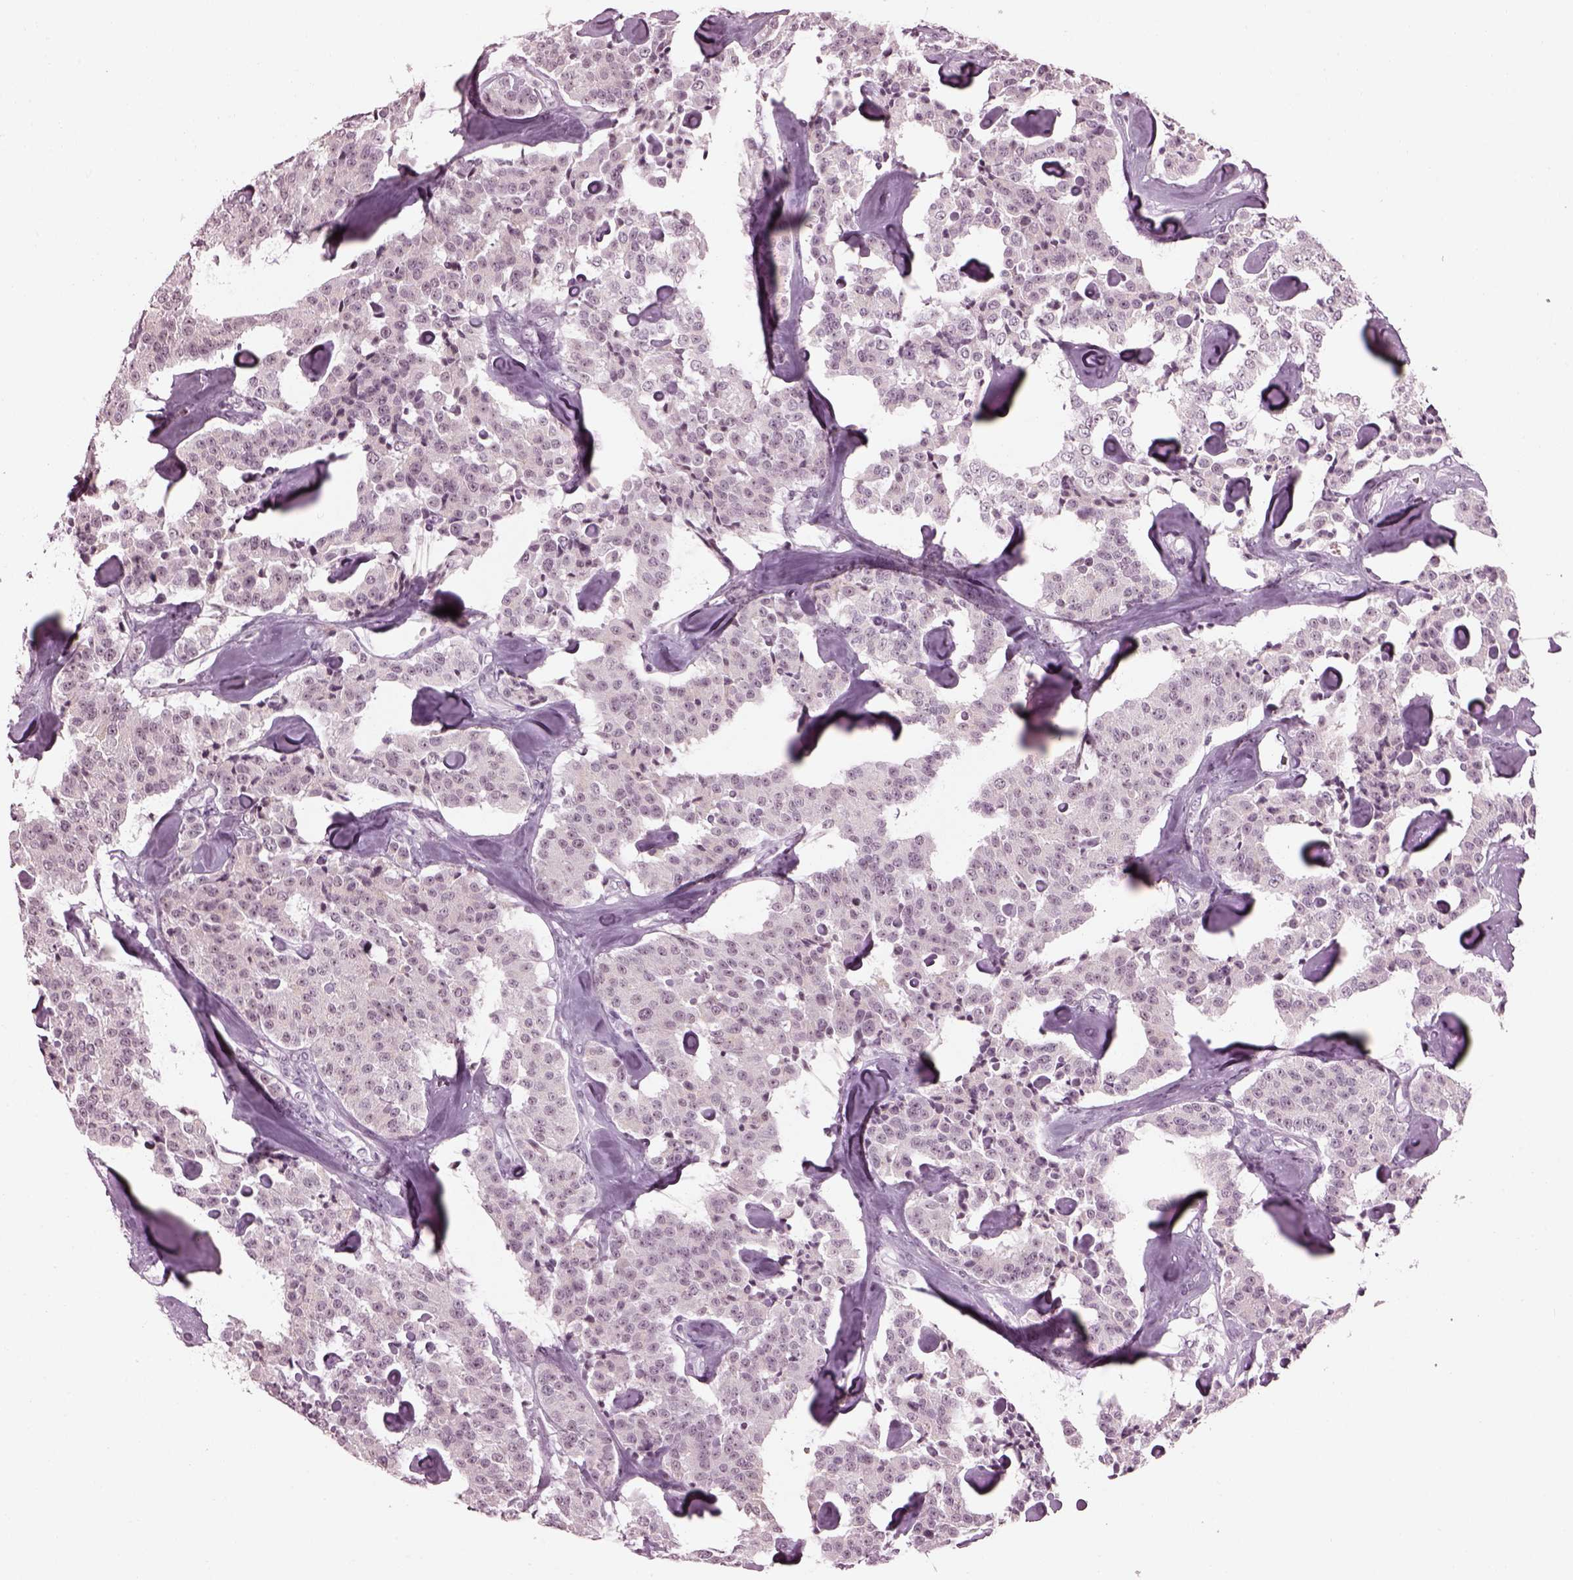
{"staining": {"intensity": "weak", "quantity": "<25%", "location": "nuclear"}, "tissue": "carcinoid", "cell_type": "Tumor cells", "image_type": "cancer", "snomed": [{"axis": "morphology", "description": "Carcinoid, malignant, NOS"}, {"axis": "topography", "description": "Pancreas"}], "caption": "This is a photomicrograph of IHC staining of carcinoid, which shows no positivity in tumor cells. Nuclei are stained in blue.", "gene": "ADGRG2", "patient": {"sex": "male", "age": 41}}